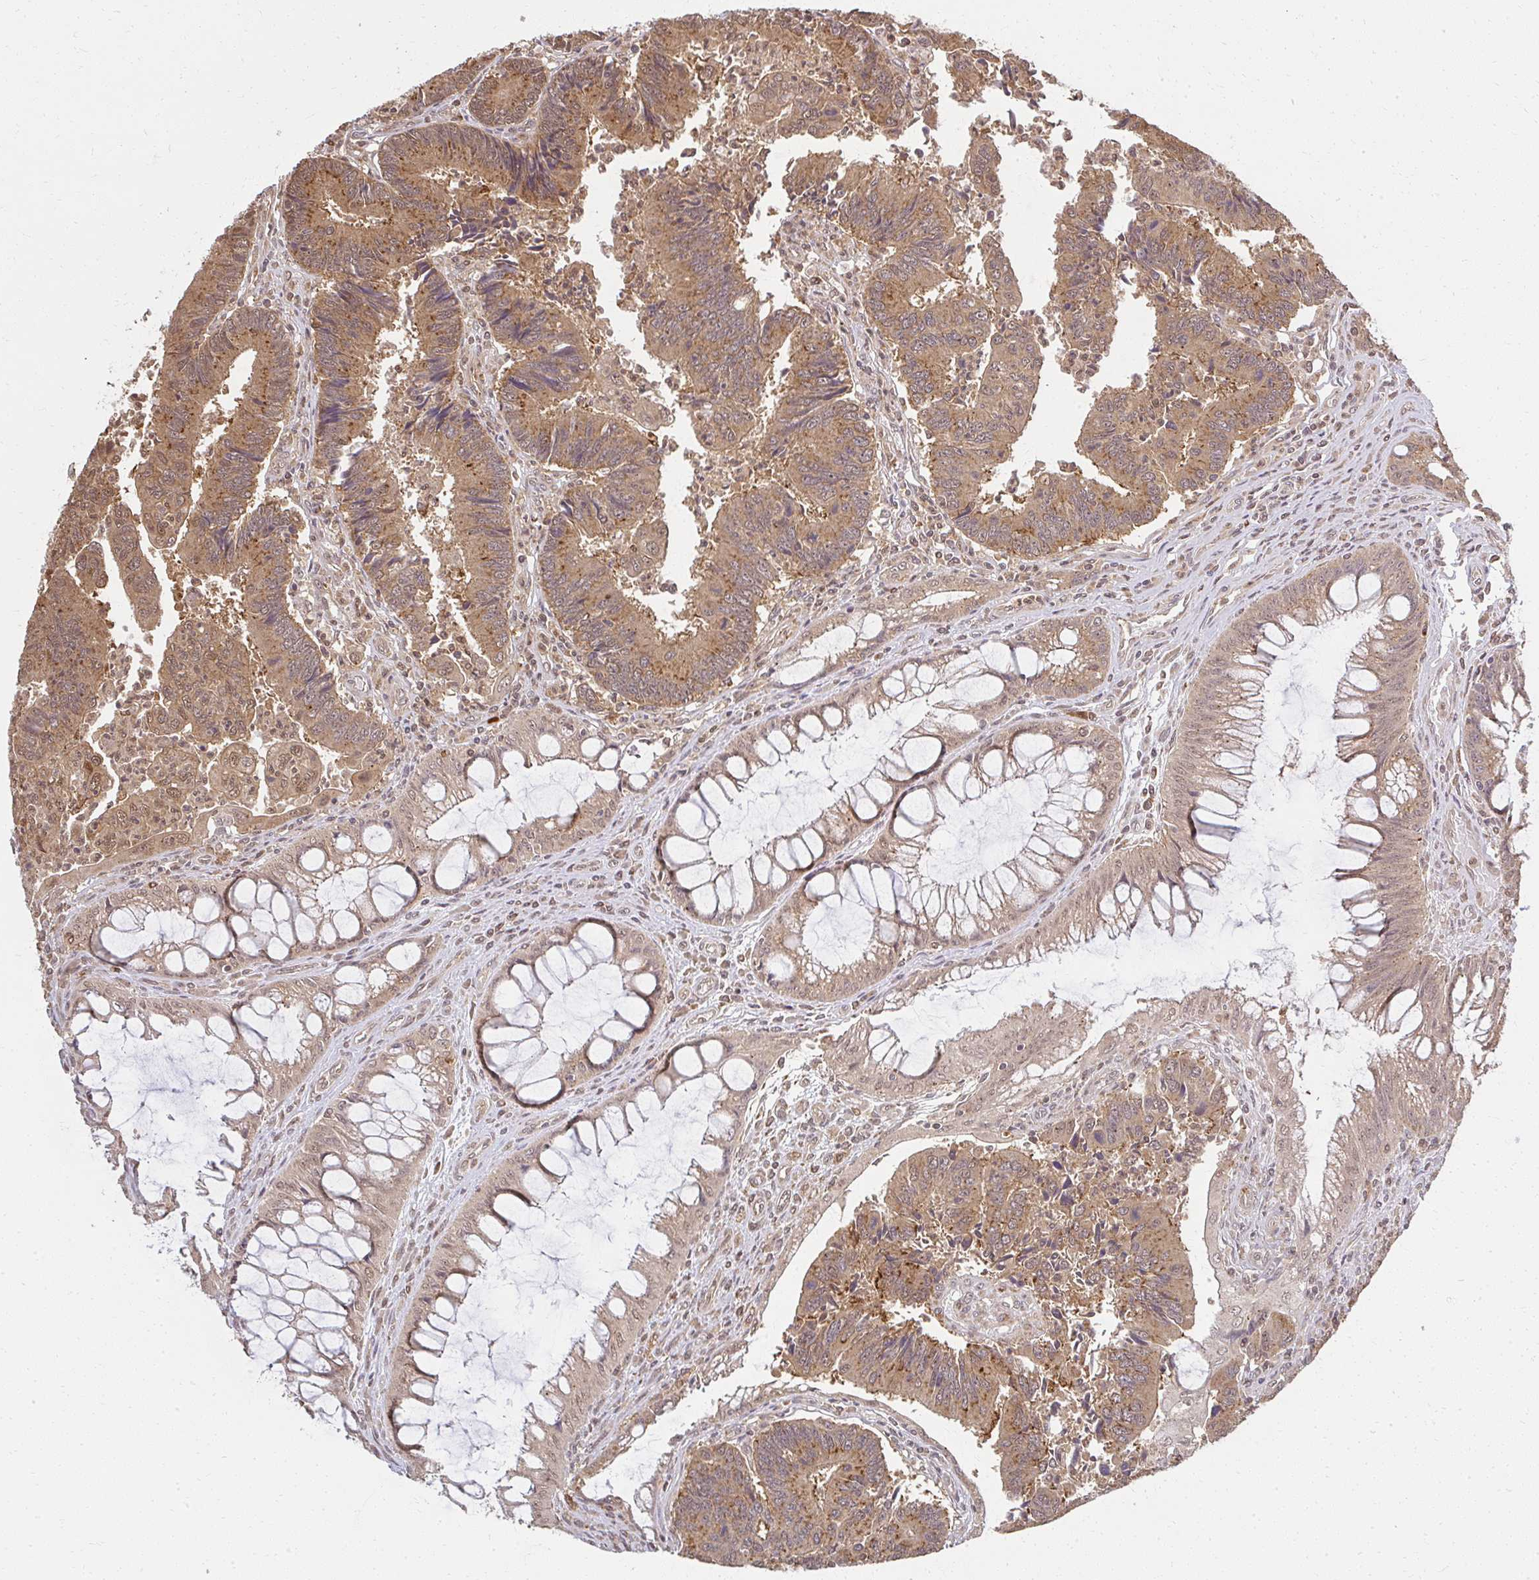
{"staining": {"intensity": "moderate", "quantity": ">75%", "location": "cytoplasmic/membranous"}, "tissue": "colorectal cancer", "cell_type": "Tumor cells", "image_type": "cancer", "snomed": [{"axis": "morphology", "description": "Adenocarcinoma, NOS"}, {"axis": "topography", "description": "Colon"}], "caption": "Colorectal cancer (adenocarcinoma) stained with IHC demonstrates moderate cytoplasmic/membranous staining in approximately >75% of tumor cells. (IHC, brightfield microscopy, high magnification).", "gene": "LARS2", "patient": {"sex": "female", "age": 67}}